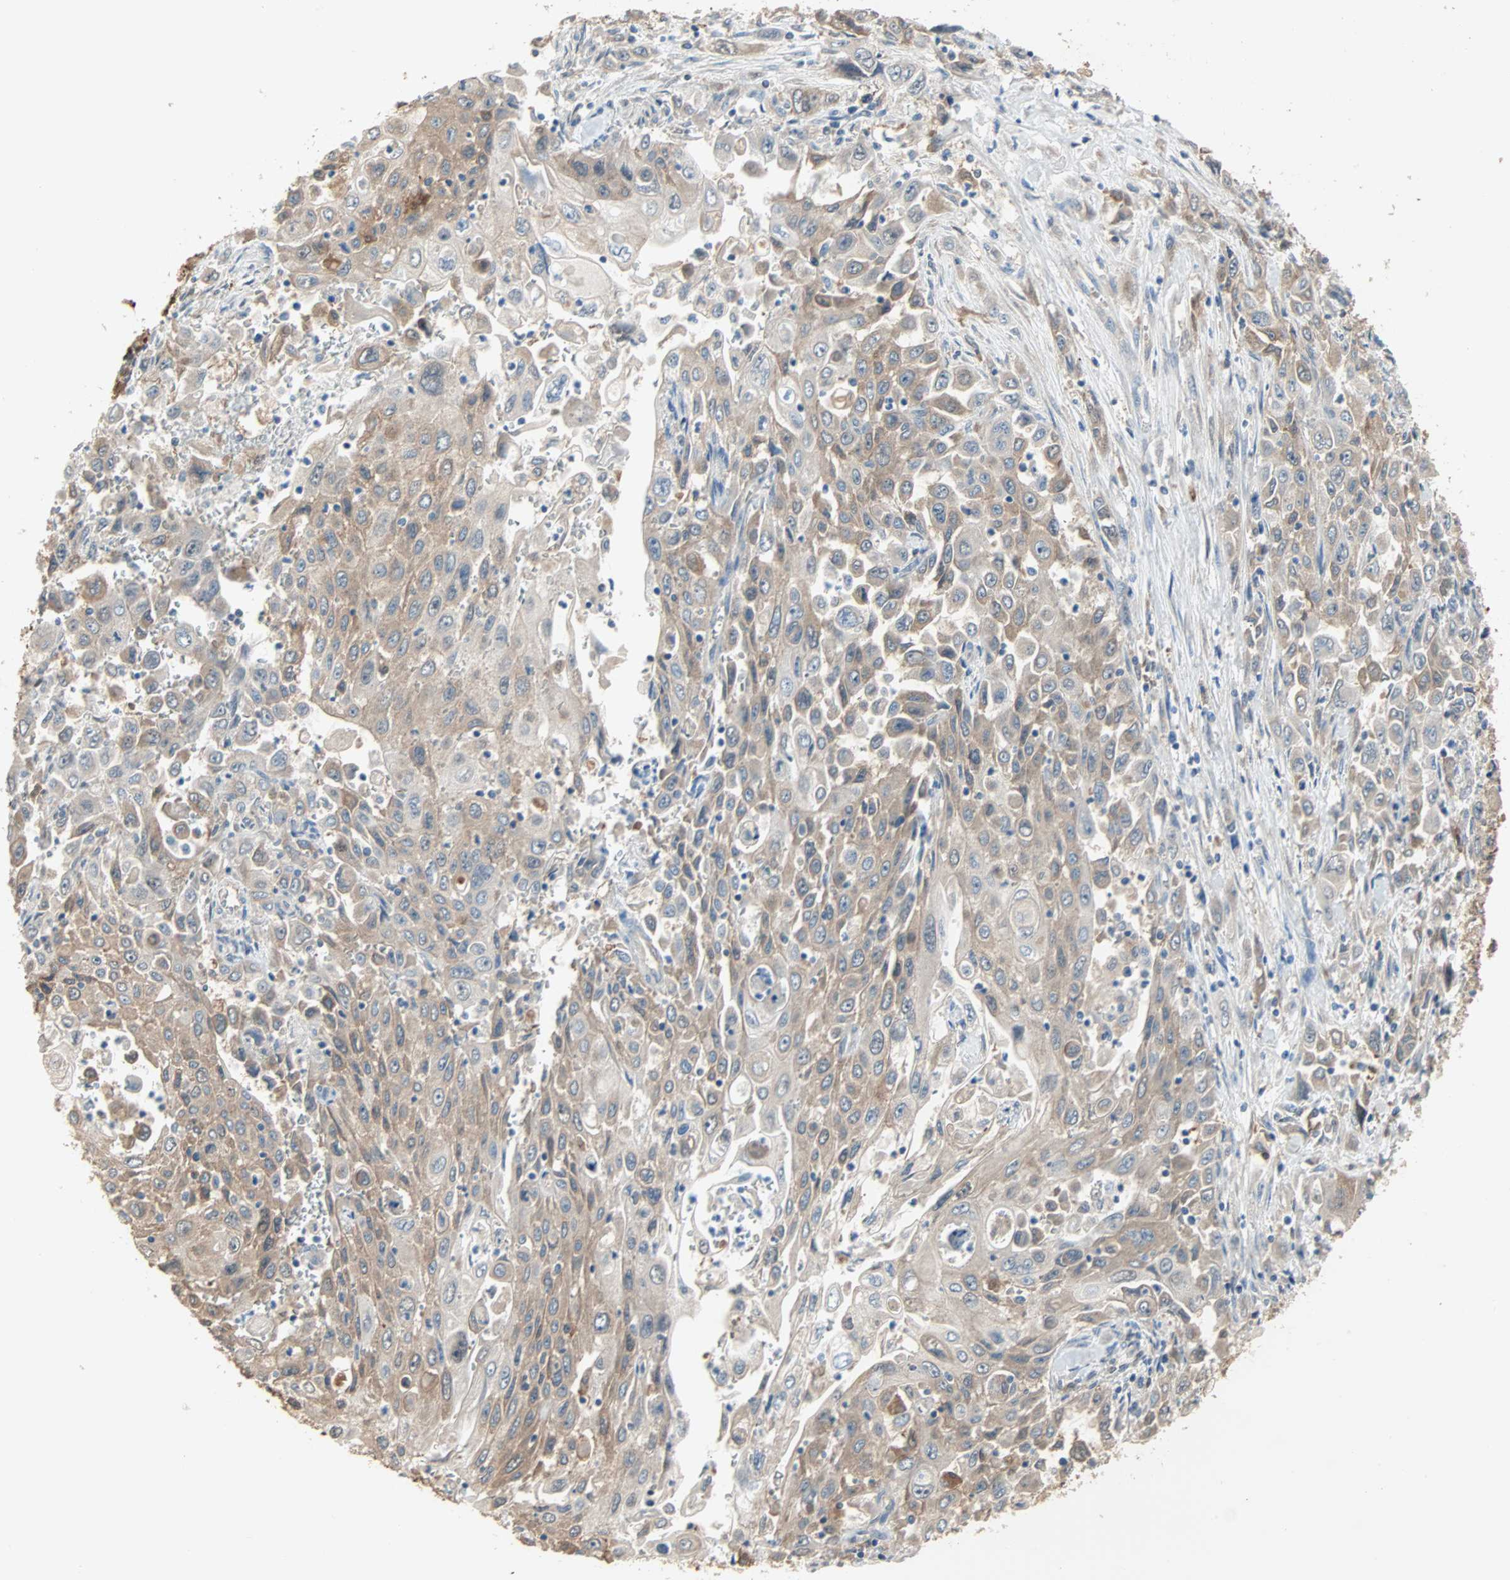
{"staining": {"intensity": "moderate", "quantity": "25%-75%", "location": "cytoplasmic/membranous"}, "tissue": "pancreatic cancer", "cell_type": "Tumor cells", "image_type": "cancer", "snomed": [{"axis": "morphology", "description": "Adenocarcinoma, NOS"}, {"axis": "topography", "description": "Pancreas"}], "caption": "This micrograph reveals pancreatic adenocarcinoma stained with immunohistochemistry (IHC) to label a protein in brown. The cytoplasmic/membranous of tumor cells show moderate positivity for the protein. Nuclei are counter-stained blue.", "gene": "PRDX1", "patient": {"sex": "male", "age": 70}}